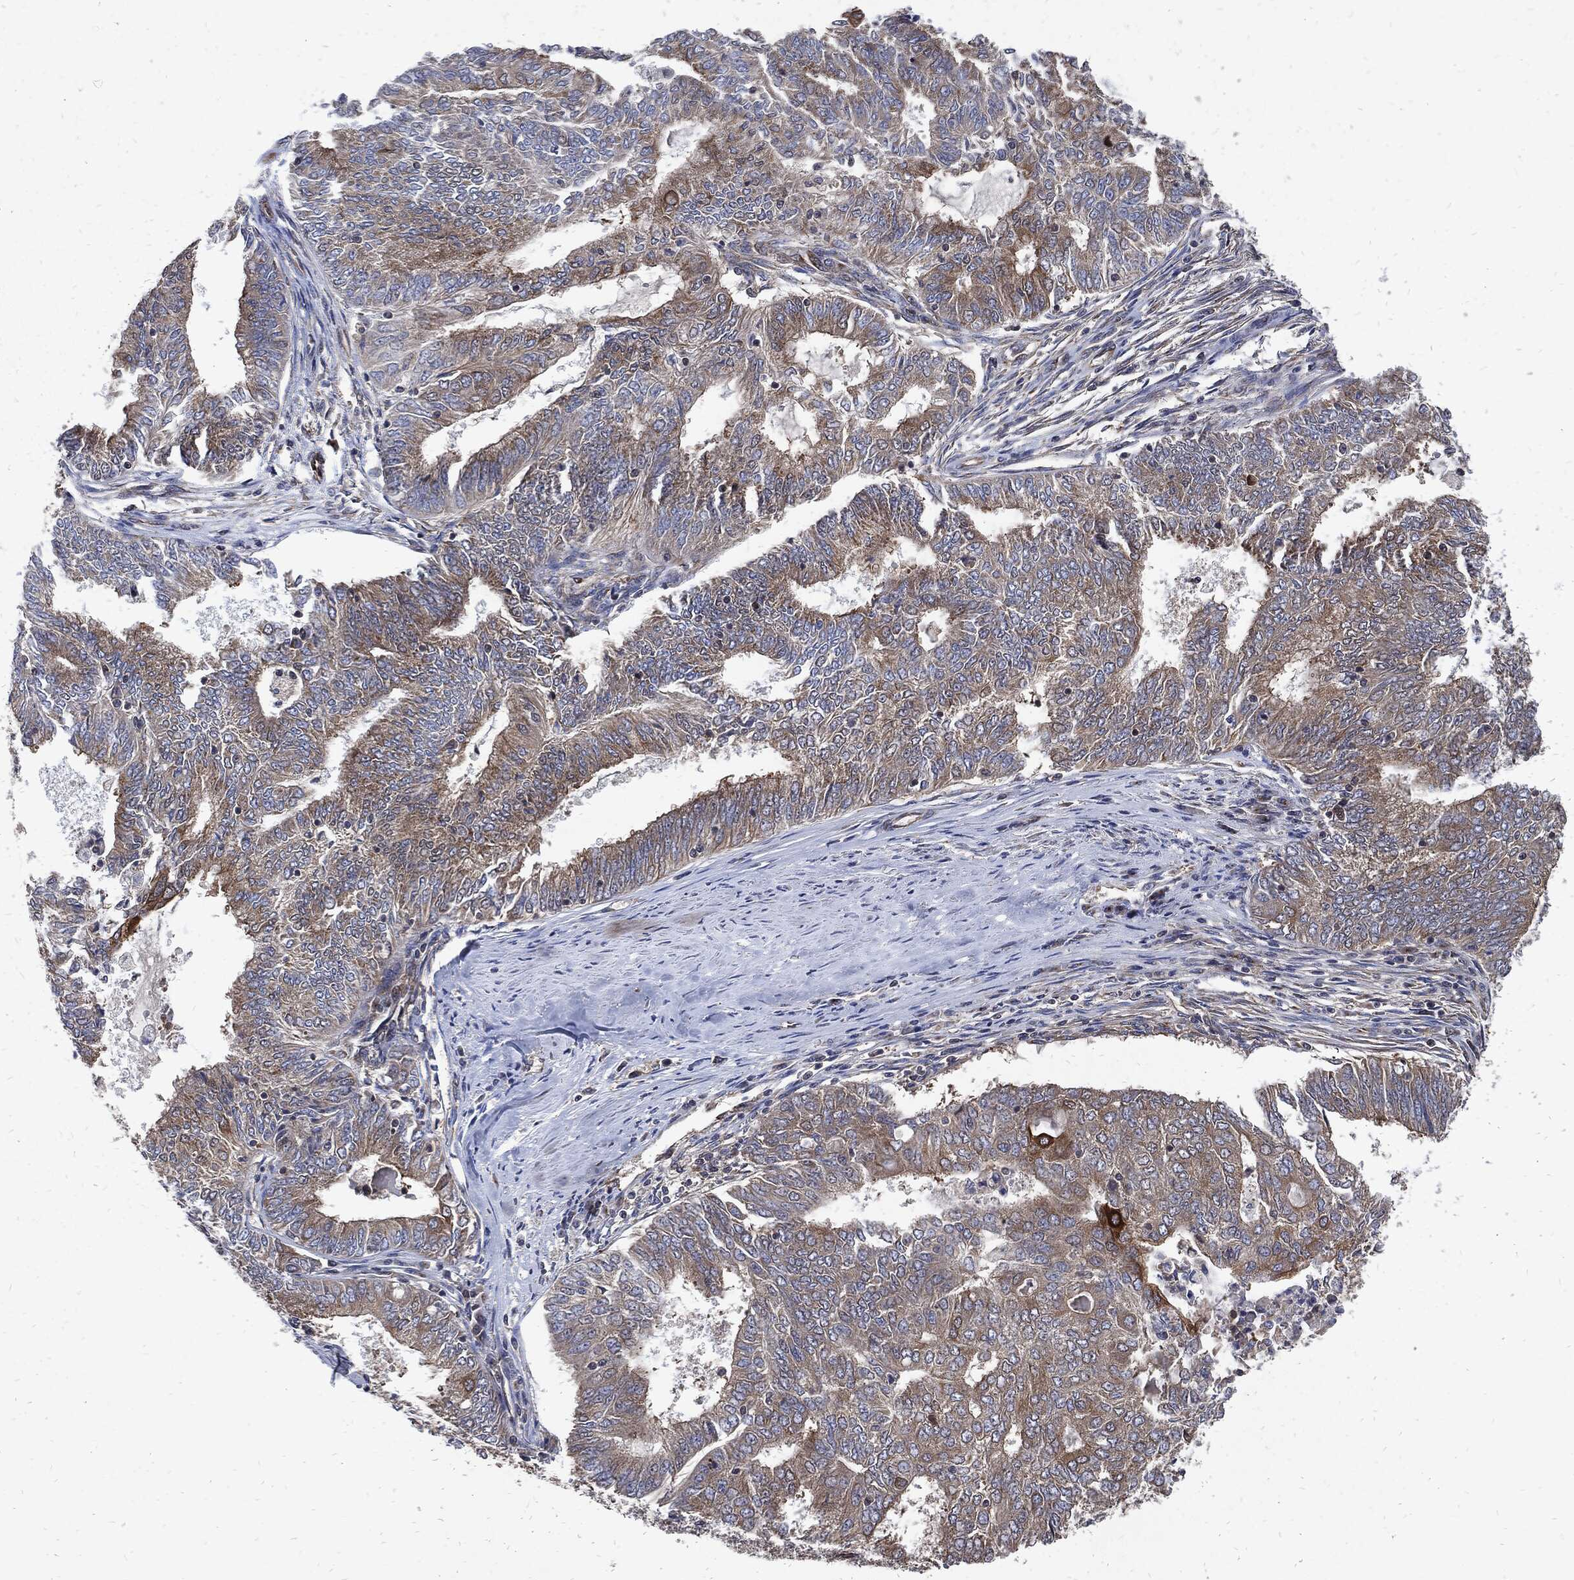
{"staining": {"intensity": "moderate", "quantity": "<25%", "location": "cytoplasmic/membranous"}, "tissue": "endometrial cancer", "cell_type": "Tumor cells", "image_type": "cancer", "snomed": [{"axis": "morphology", "description": "Adenocarcinoma, NOS"}, {"axis": "topography", "description": "Endometrium"}], "caption": "IHC image of neoplastic tissue: endometrial cancer (adenocarcinoma) stained using immunohistochemistry (IHC) demonstrates low levels of moderate protein expression localized specifically in the cytoplasmic/membranous of tumor cells, appearing as a cytoplasmic/membranous brown color.", "gene": "DCTN1", "patient": {"sex": "female", "age": 62}}